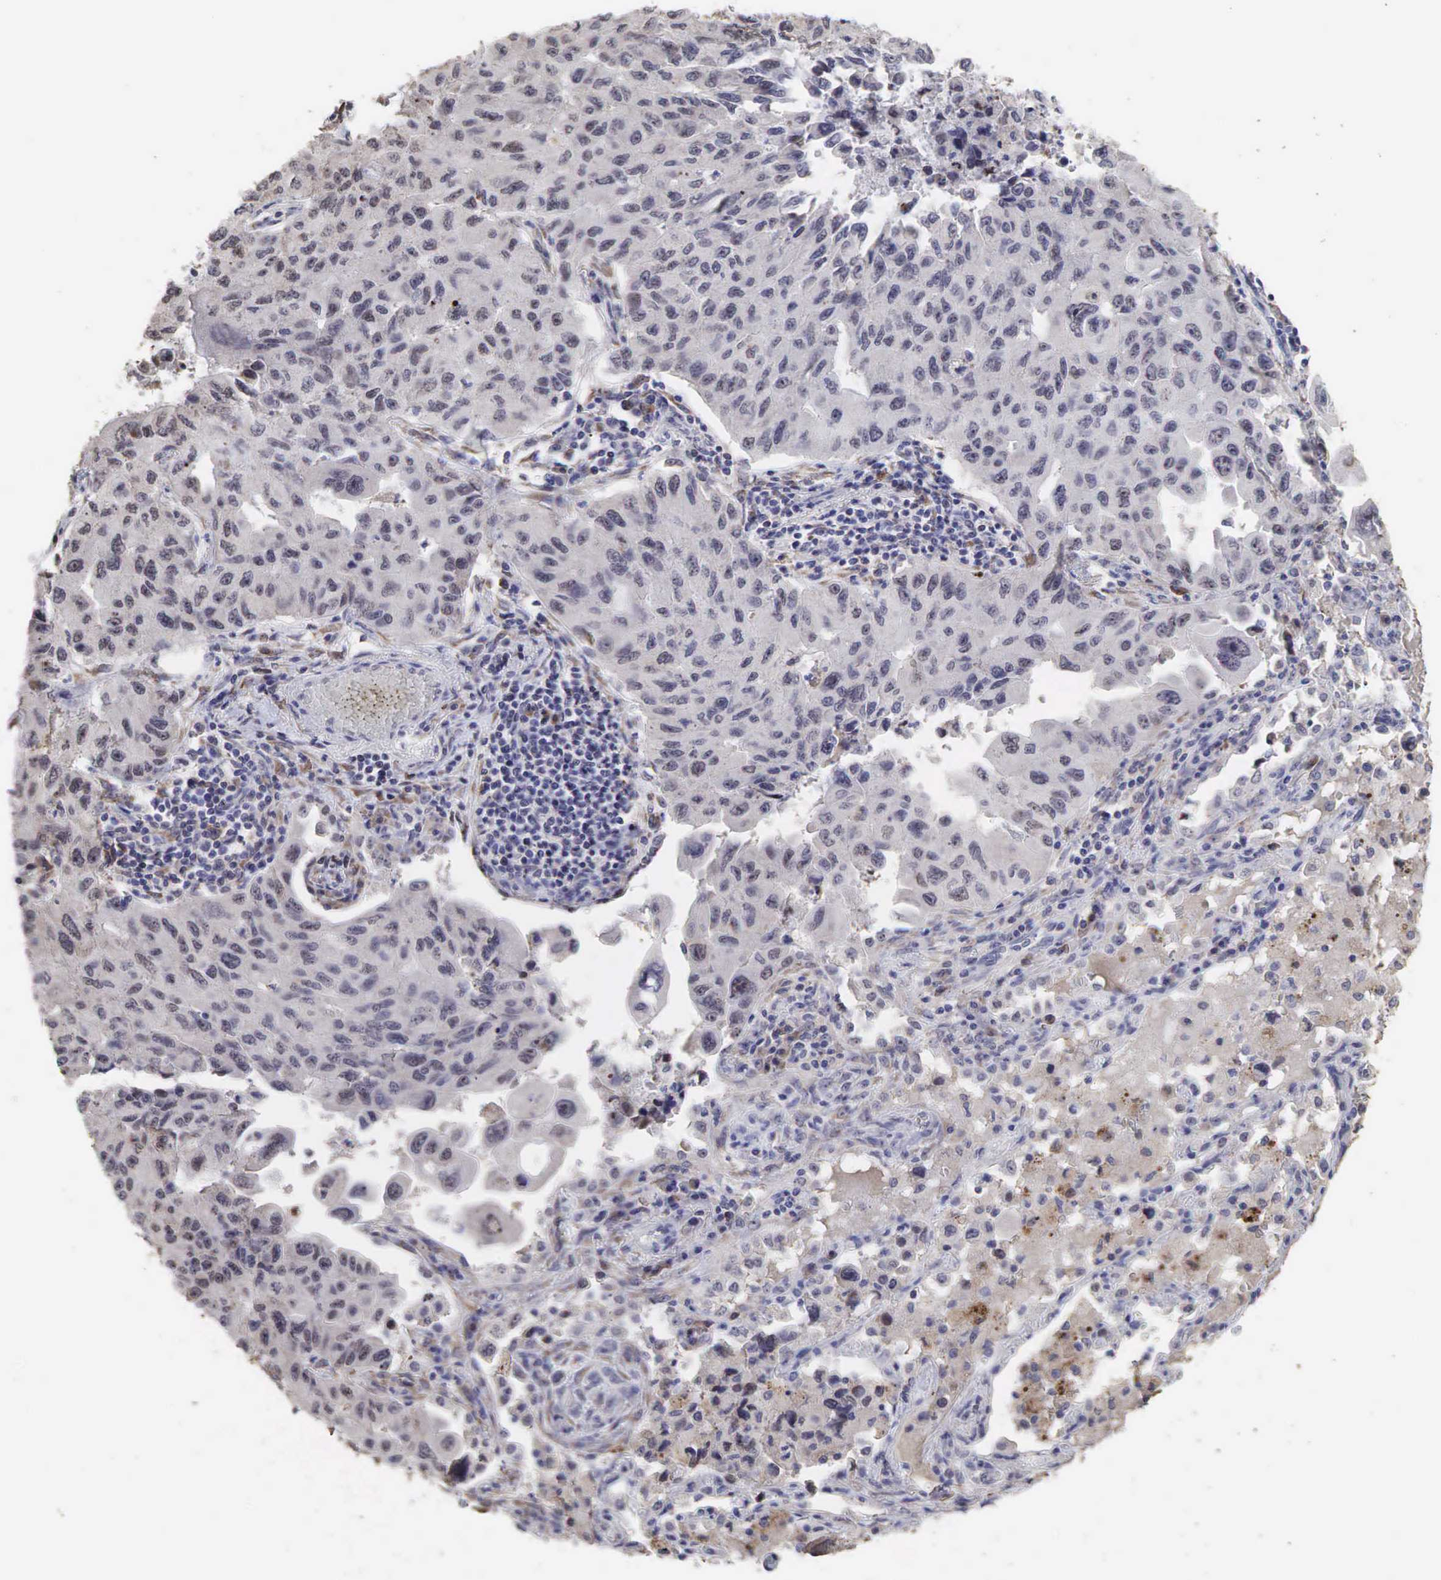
{"staining": {"intensity": "moderate", "quantity": "<25%", "location": "cytoplasmic/membranous"}, "tissue": "lung cancer", "cell_type": "Tumor cells", "image_type": "cancer", "snomed": [{"axis": "morphology", "description": "Adenocarcinoma, NOS"}, {"axis": "topography", "description": "Lung"}], "caption": "An image showing moderate cytoplasmic/membranous expression in about <25% of tumor cells in lung cancer, as visualized by brown immunohistochemical staining.", "gene": "DKC1", "patient": {"sex": "male", "age": 64}}